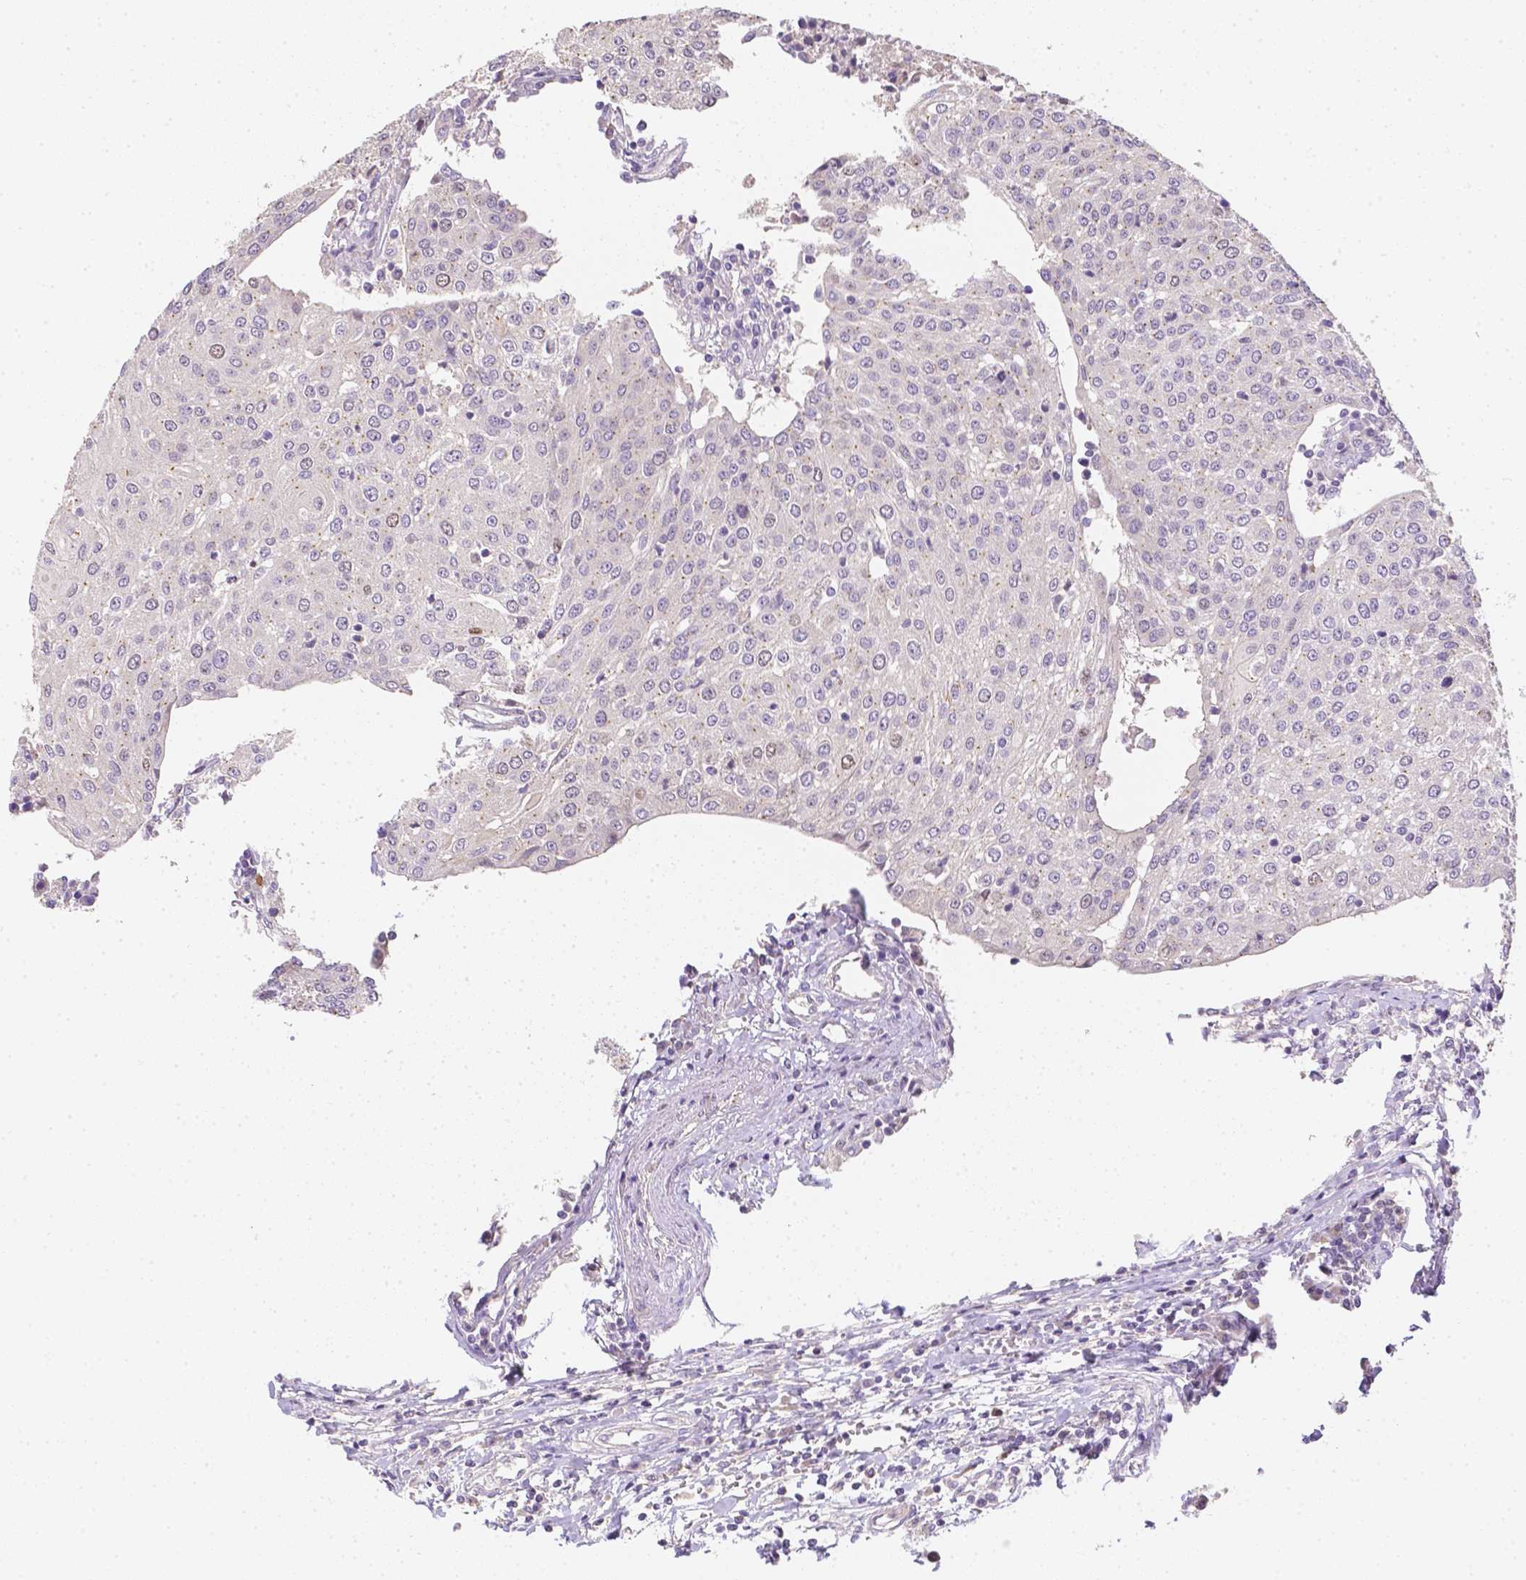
{"staining": {"intensity": "negative", "quantity": "none", "location": "none"}, "tissue": "urothelial cancer", "cell_type": "Tumor cells", "image_type": "cancer", "snomed": [{"axis": "morphology", "description": "Urothelial carcinoma, High grade"}, {"axis": "topography", "description": "Urinary bladder"}], "caption": "IHC micrograph of human urothelial carcinoma (high-grade) stained for a protein (brown), which demonstrates no positivity in tumor cells.", "gene": "C10orf67", "patient": {"sex": "female", "age": 85}}